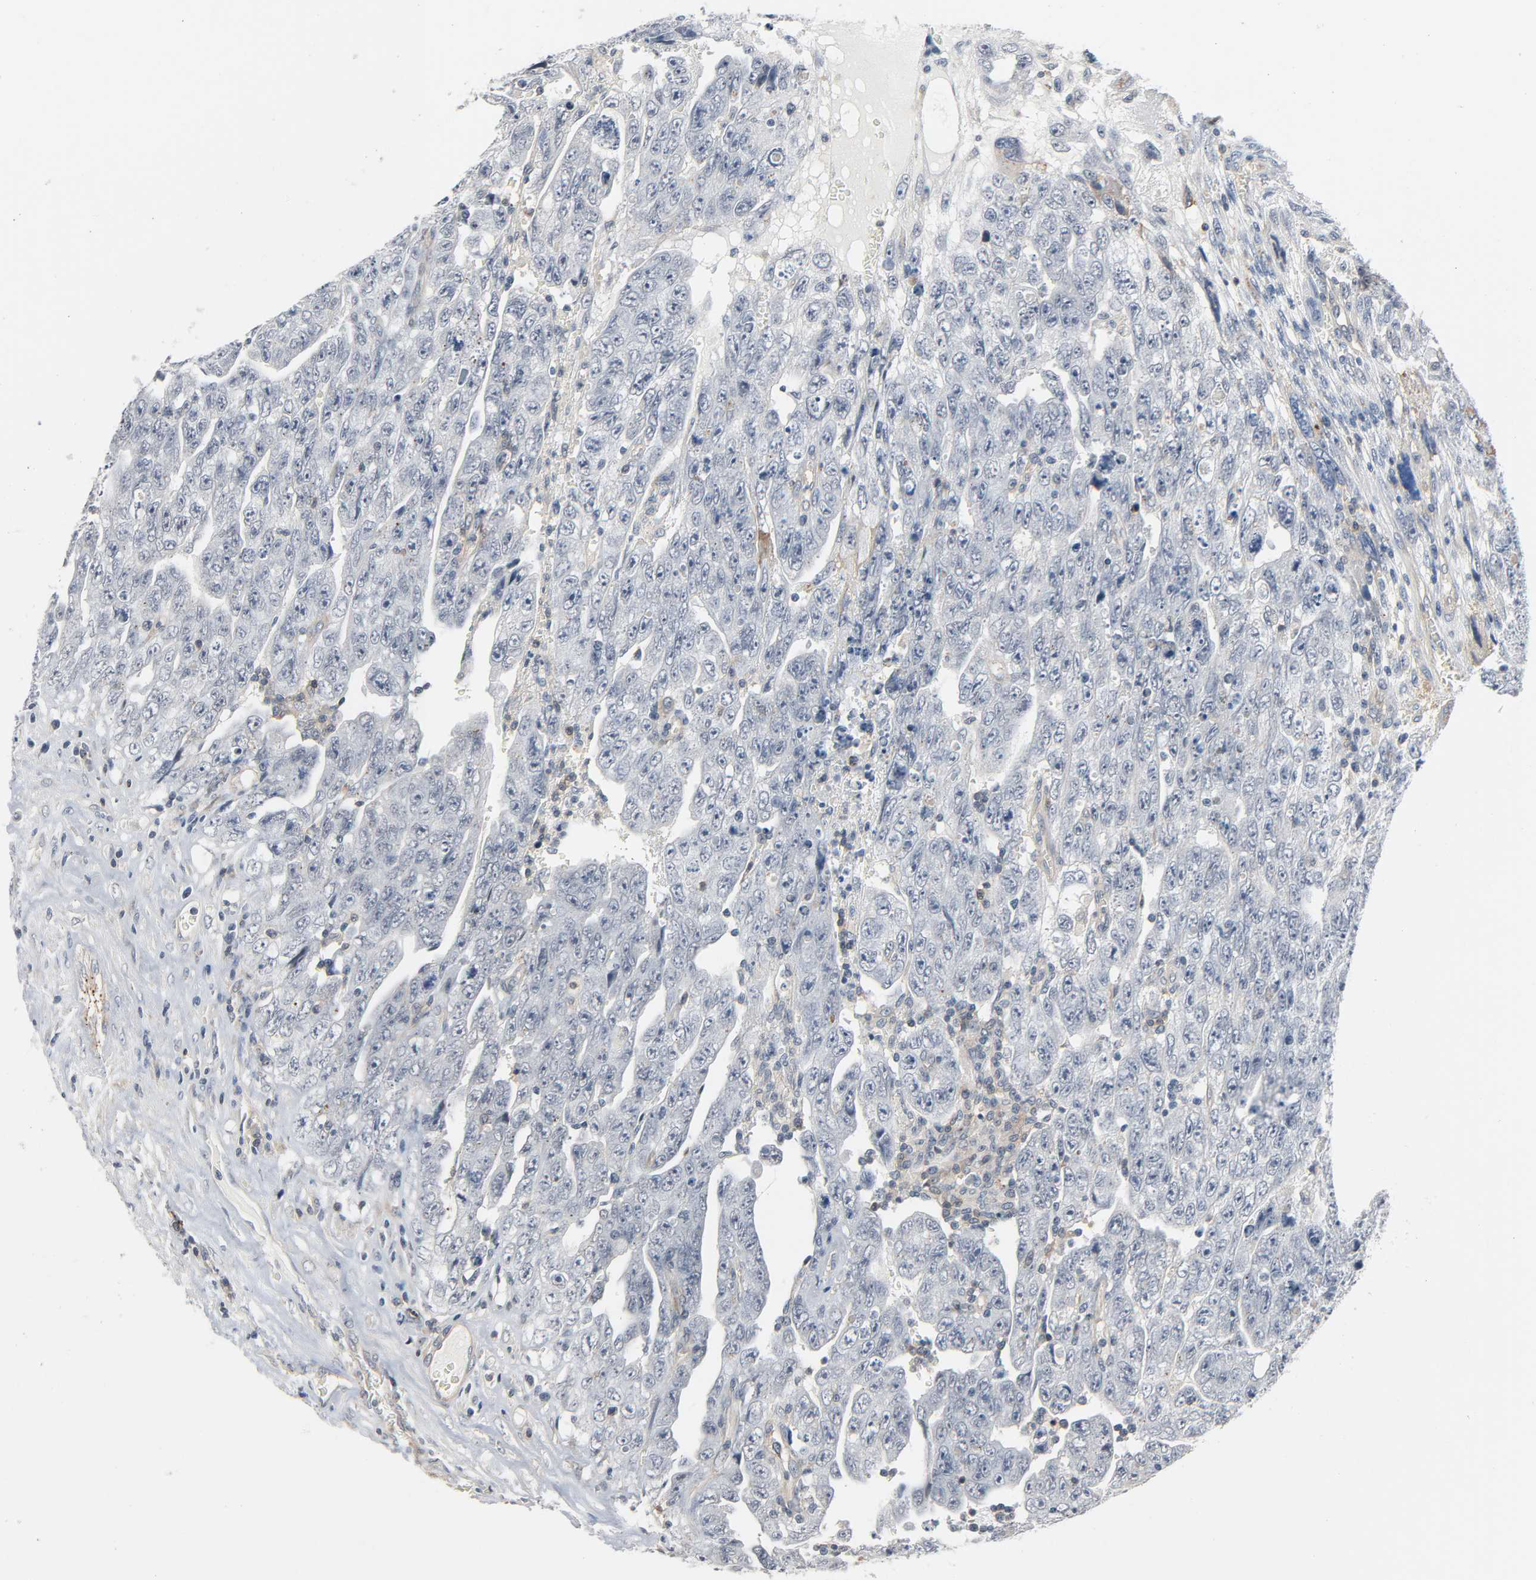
{"staining": {"intensity": "negative", "quantity": "none", "location": "none"}, "tissue": "testis cancer", "cell_type": "Tumor cells", "image_type": "cancer", "snomed": [{"axis": "morphology", "description": "Carcinoma, Embryonal, NOS"}, {"axis": "topography", "description": "Testis"}], "caption": "The image displays no staining of tumor cells in testis embryonal carcinoma. Nuclei are stained in blue.", "gene": "CD4", "patient": {"sex": "male", "age": 28}}